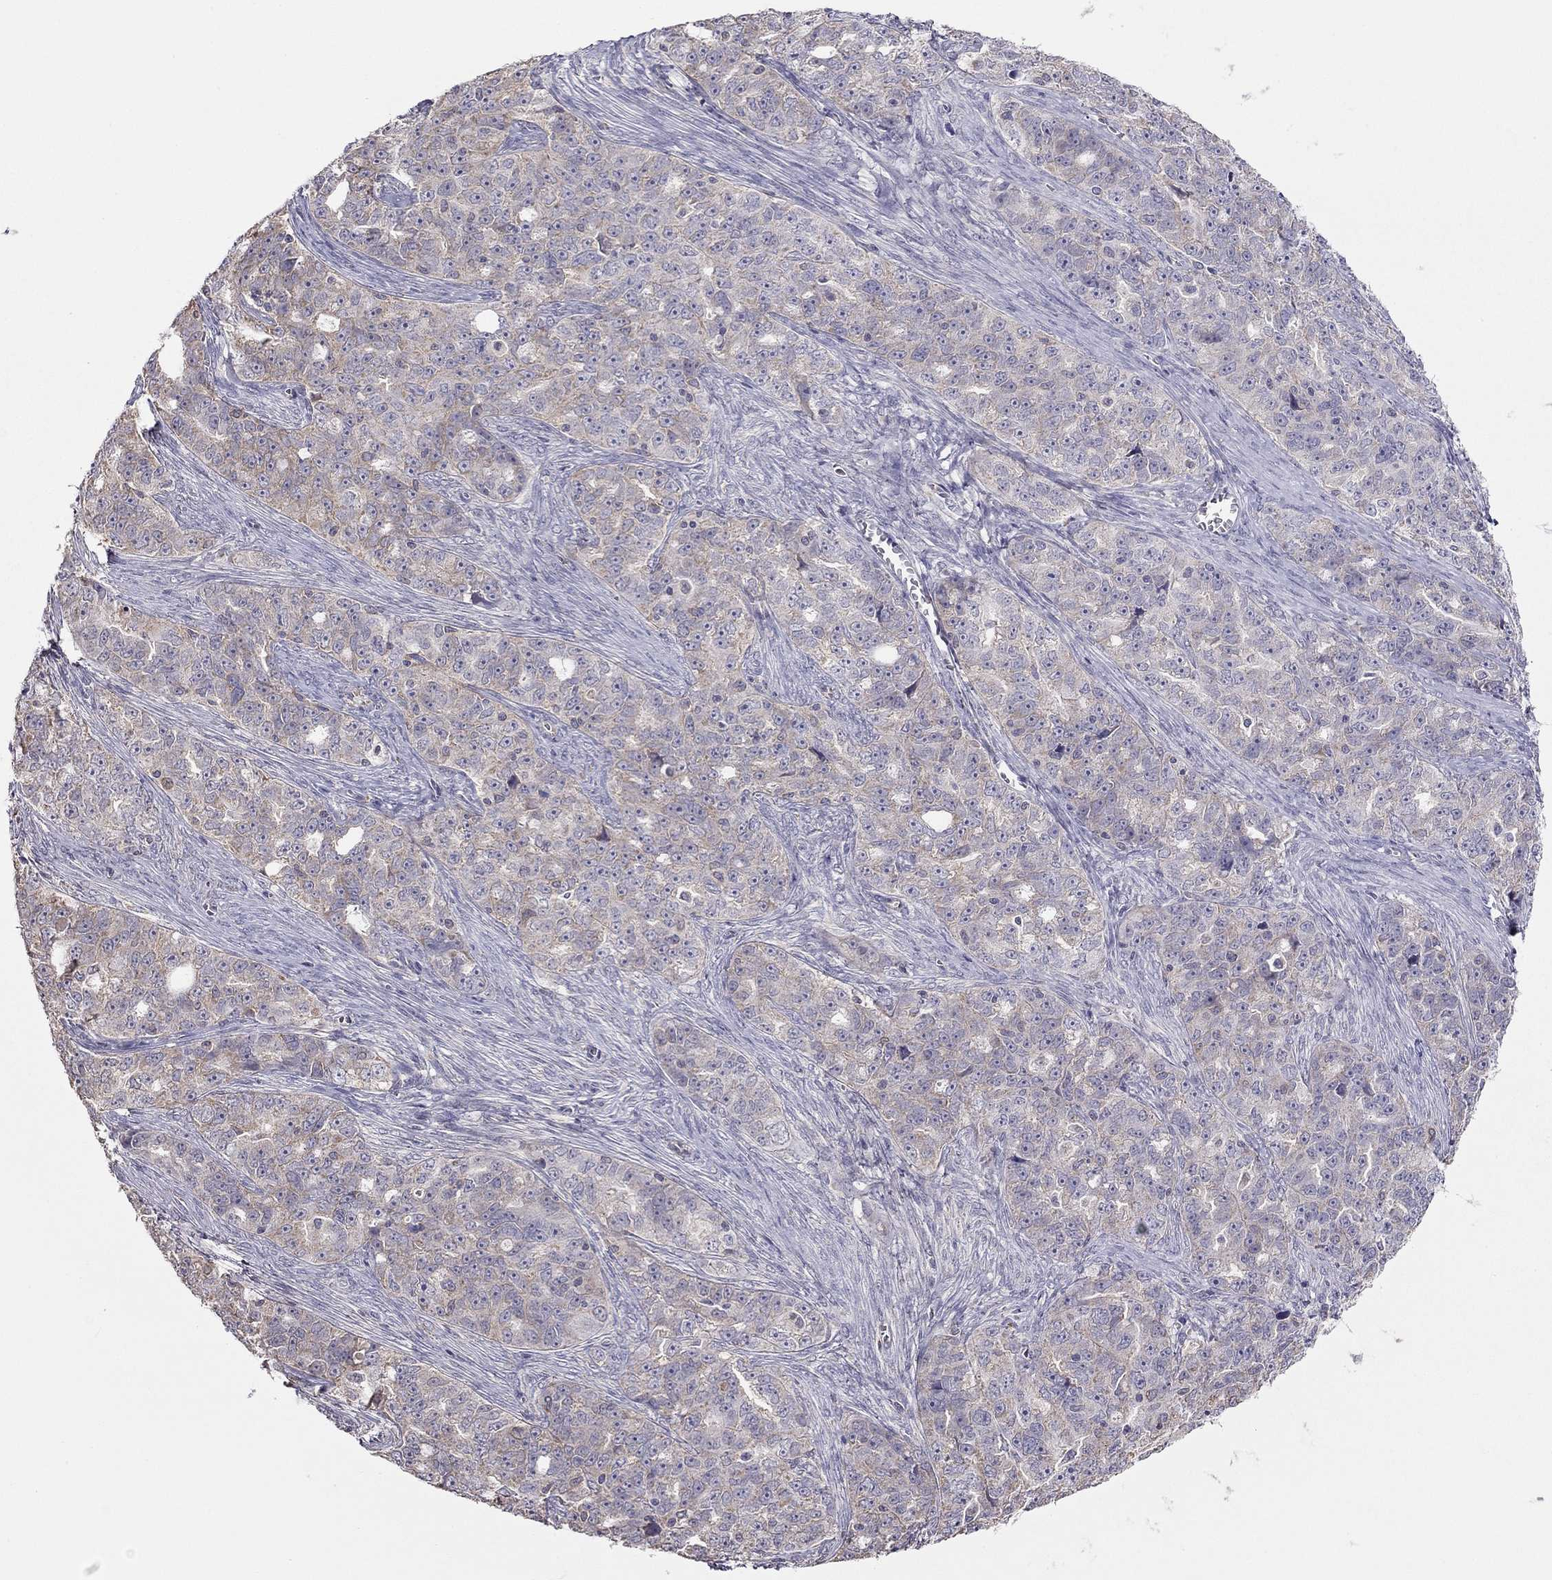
{"staining": {"intensity": "weak", "quantity": "25%-75%", "location": "cytoplasmic/membranous"}, "tissue": "ovarian cancer", "cell_type": "Tumor cells", "image_type": "cancer", "snomed": [{"axis": "morphology", "description": "Cystadenocarcinoma, serous, NOS"}, {"axis": "topography", "description": "Ovary"}], "caption": "Ovarian serous cystadenocarcinoma tissue displays weak cytoplasmic/membranous positivity in approximately 25%-75% of tumor cells, visualized by immunohistochemistry.", "gene": "LRIT3", "patient": {"sex": "female", "age": 51}}